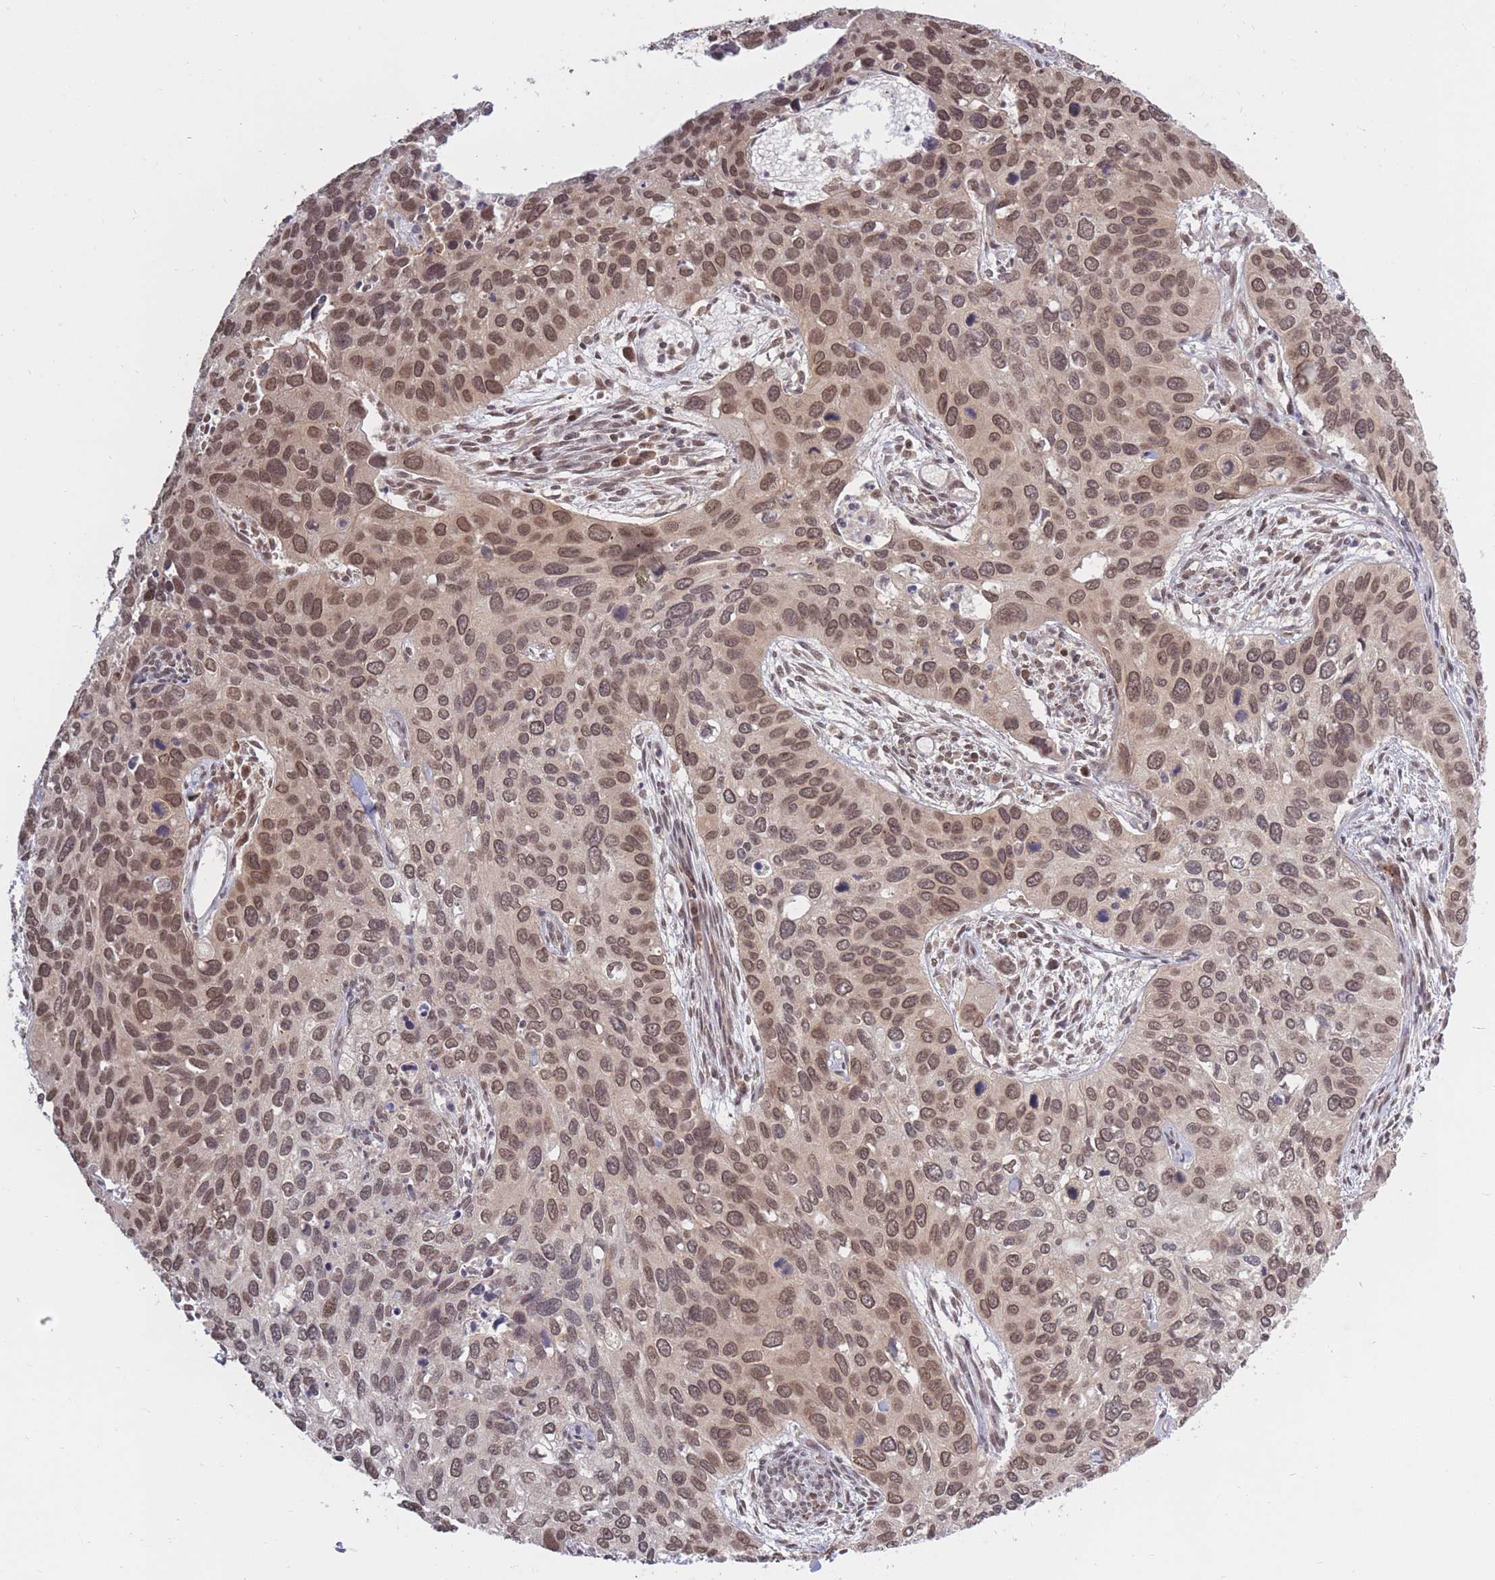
{"staining": {"intensity": "moderate", "quantity": ">75%", "location": "cytoplasmic/membranous,nuclear"}, "tissue": "cervical cancer", "cell_type": "Tumor cells", "image_type": "cancer", "snomed": [{"axis": "morphology", "description": "Squamous cell carcinoma, NOS"}, {"axis": "topography", "description": "Cervix"}], "caption": "Cervical cancer (squamous cell carcinoma) stained for a protein reveals moderate cytoplasmic/membranous and nuclear positivity in tumor cells. The staining was performed using DAB, with brown indicating positive protein expression. Nuclei are stained blue with hematoxylin.", "gene": "SRA1", "patient": {"sex": "female", "age": 55}}